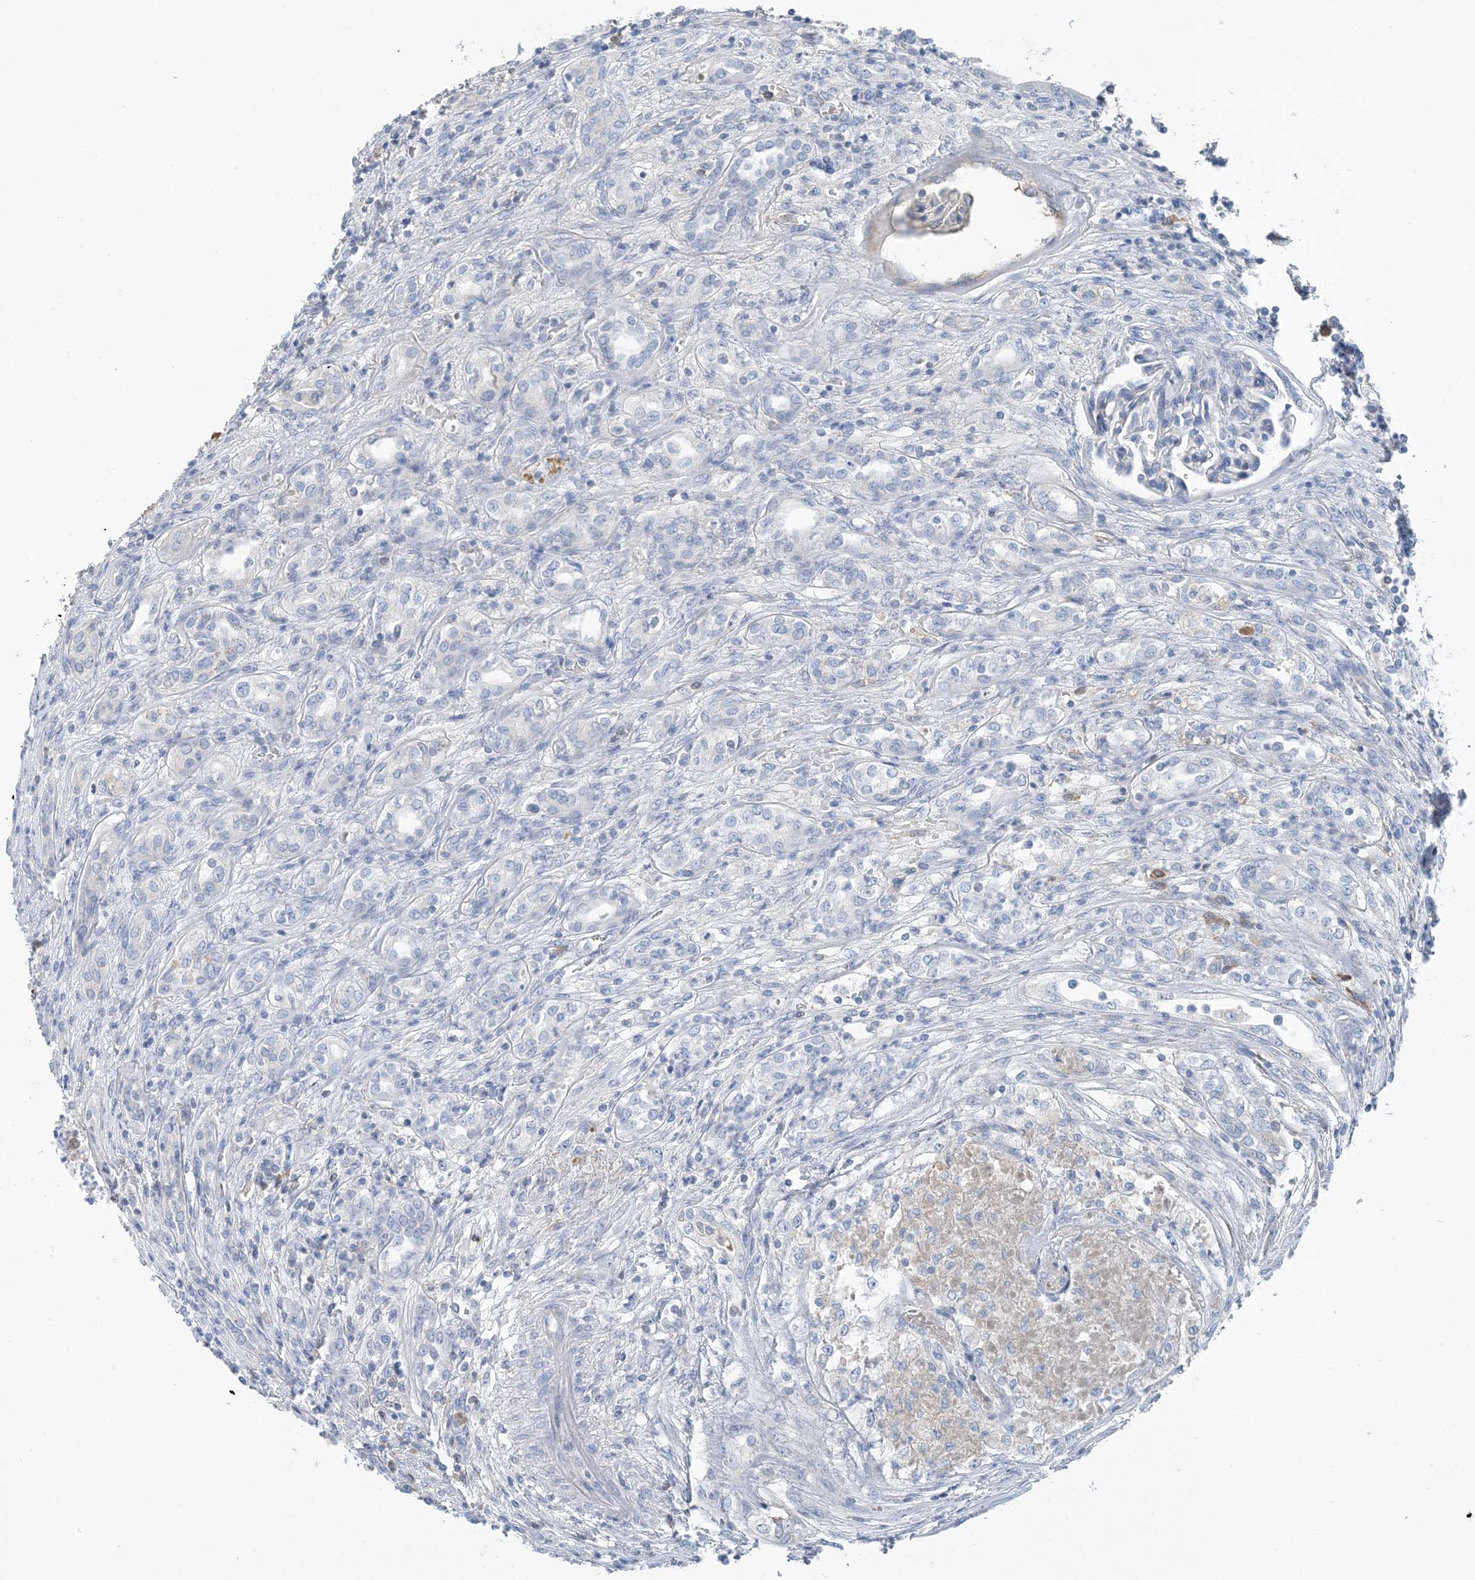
{"staining": {"intensity": "negative", "quantity": "none", "location": "none"}, "tissue": "renal cancer", "cell_type": "Tumor cells", "image_type": "cancer", "snomed": [{"axis": "morphology", "description": "Adenocarcinoma, NOS"}, {"axis": "topography", "description": "Kidney"}], "caption": "This photomicrograph is of adenocarcinoma (renal) stained with immunohistochemistry to label a protein in brown with the nuclei are counter-stained blue. There is no expression in tumor cells.", "gene": "CTRL", "patient": {"sex": "female", "age": 54}}